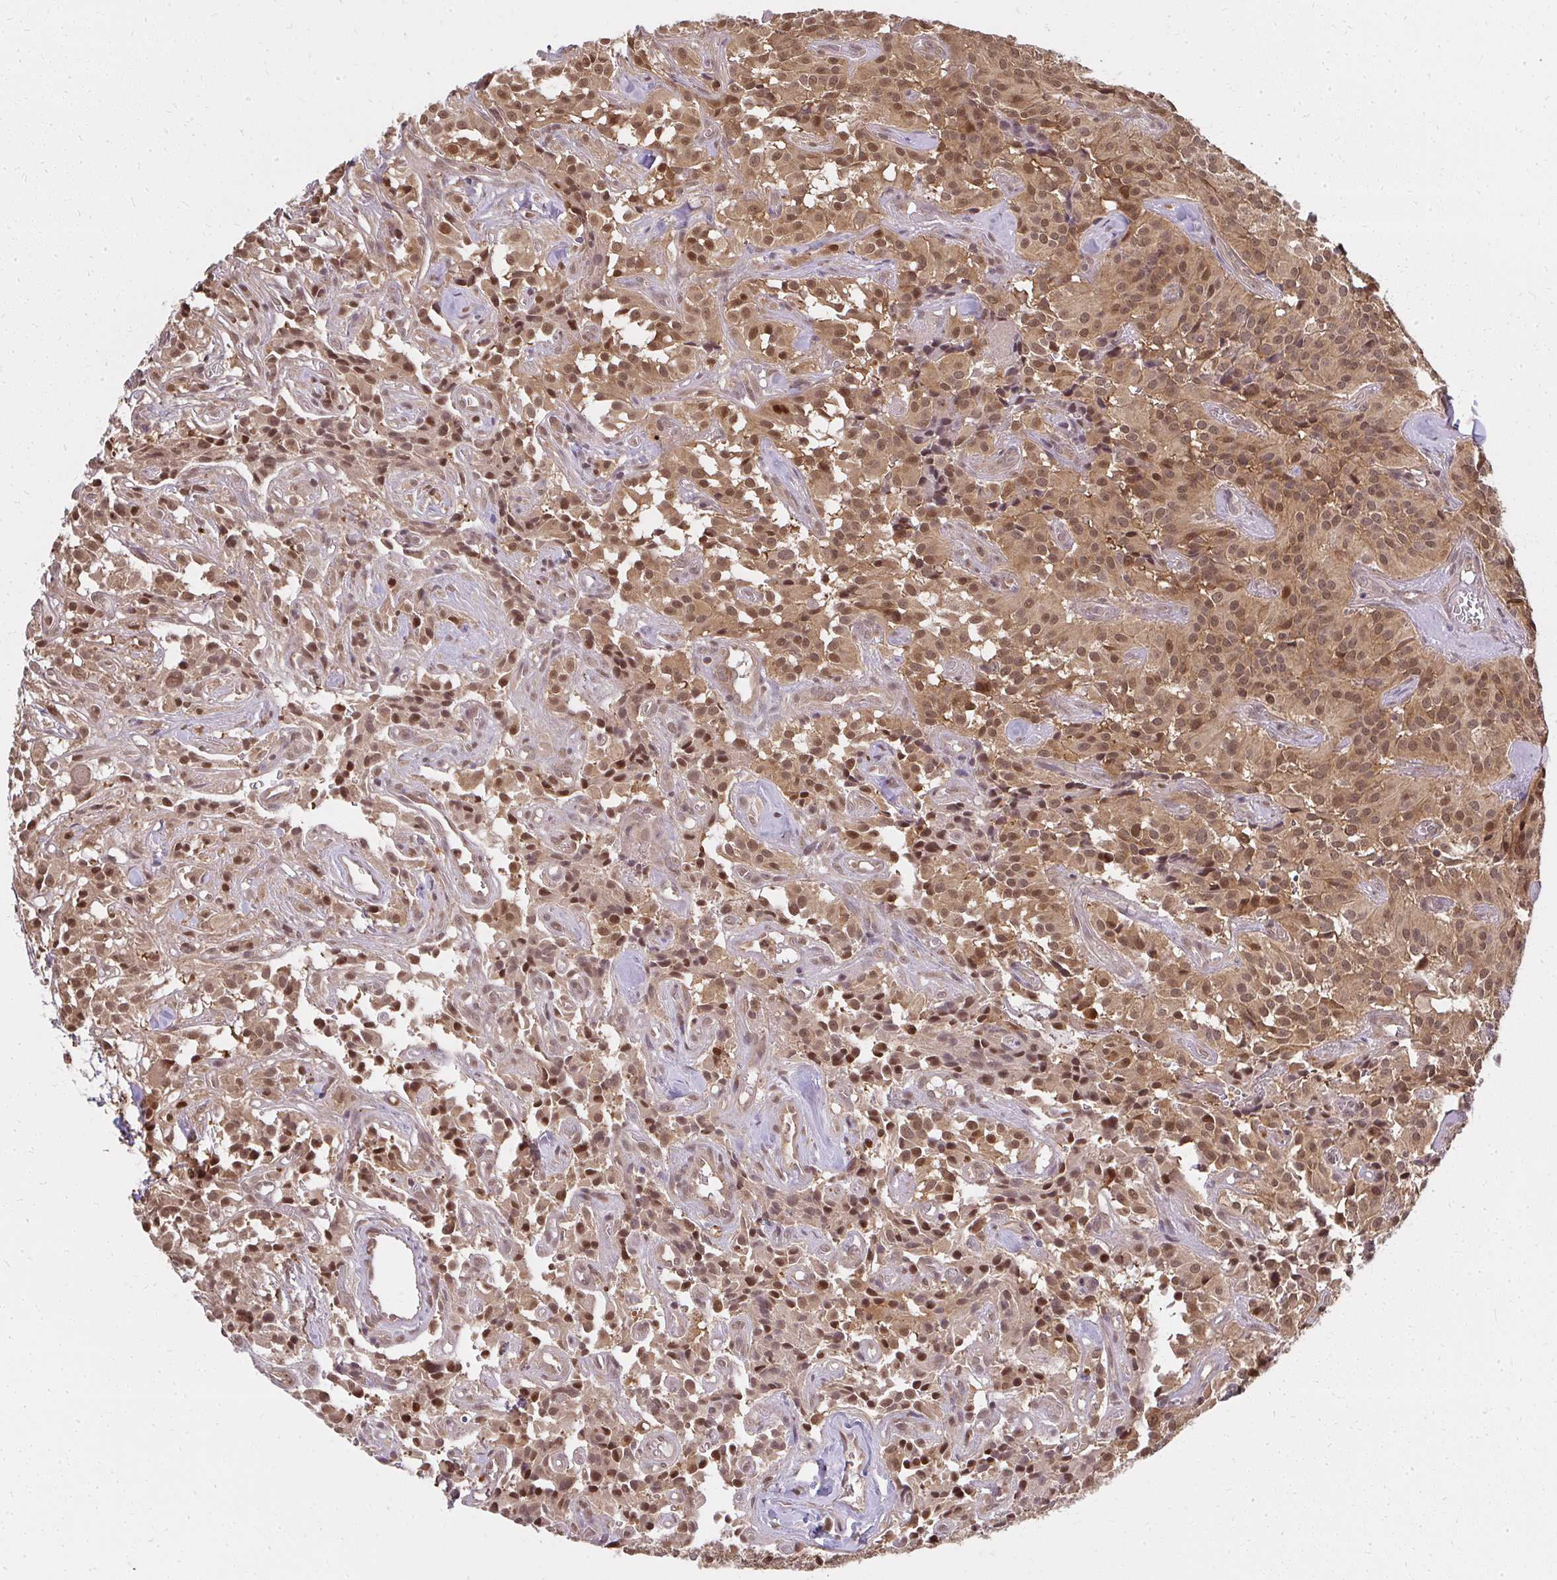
{"staining": {"intensity": "moderate", "quantity": ">75%", "location": "cytoplasmic/membranous,nuclear"}, "tissue": "glioma", "cell_type": "Tumor cells", "image_type": "cancer", "snomed": [{"axis": "morphology", "description": "Glioma, malignant, Low grade"}, {"axis": "topography", "description": "Brain"}], "caption": "The histopathology image reveals staining of low-grade glioma (malignant), revealing moderate cytoplasmic/membranous and nuclear protein staining (brown color) within tumor cells. (DAB IHC, brown staining for protein, blue staining for nuclei).", "gene": "LARS2", "patient": {"sex": "male", "age": 42}}